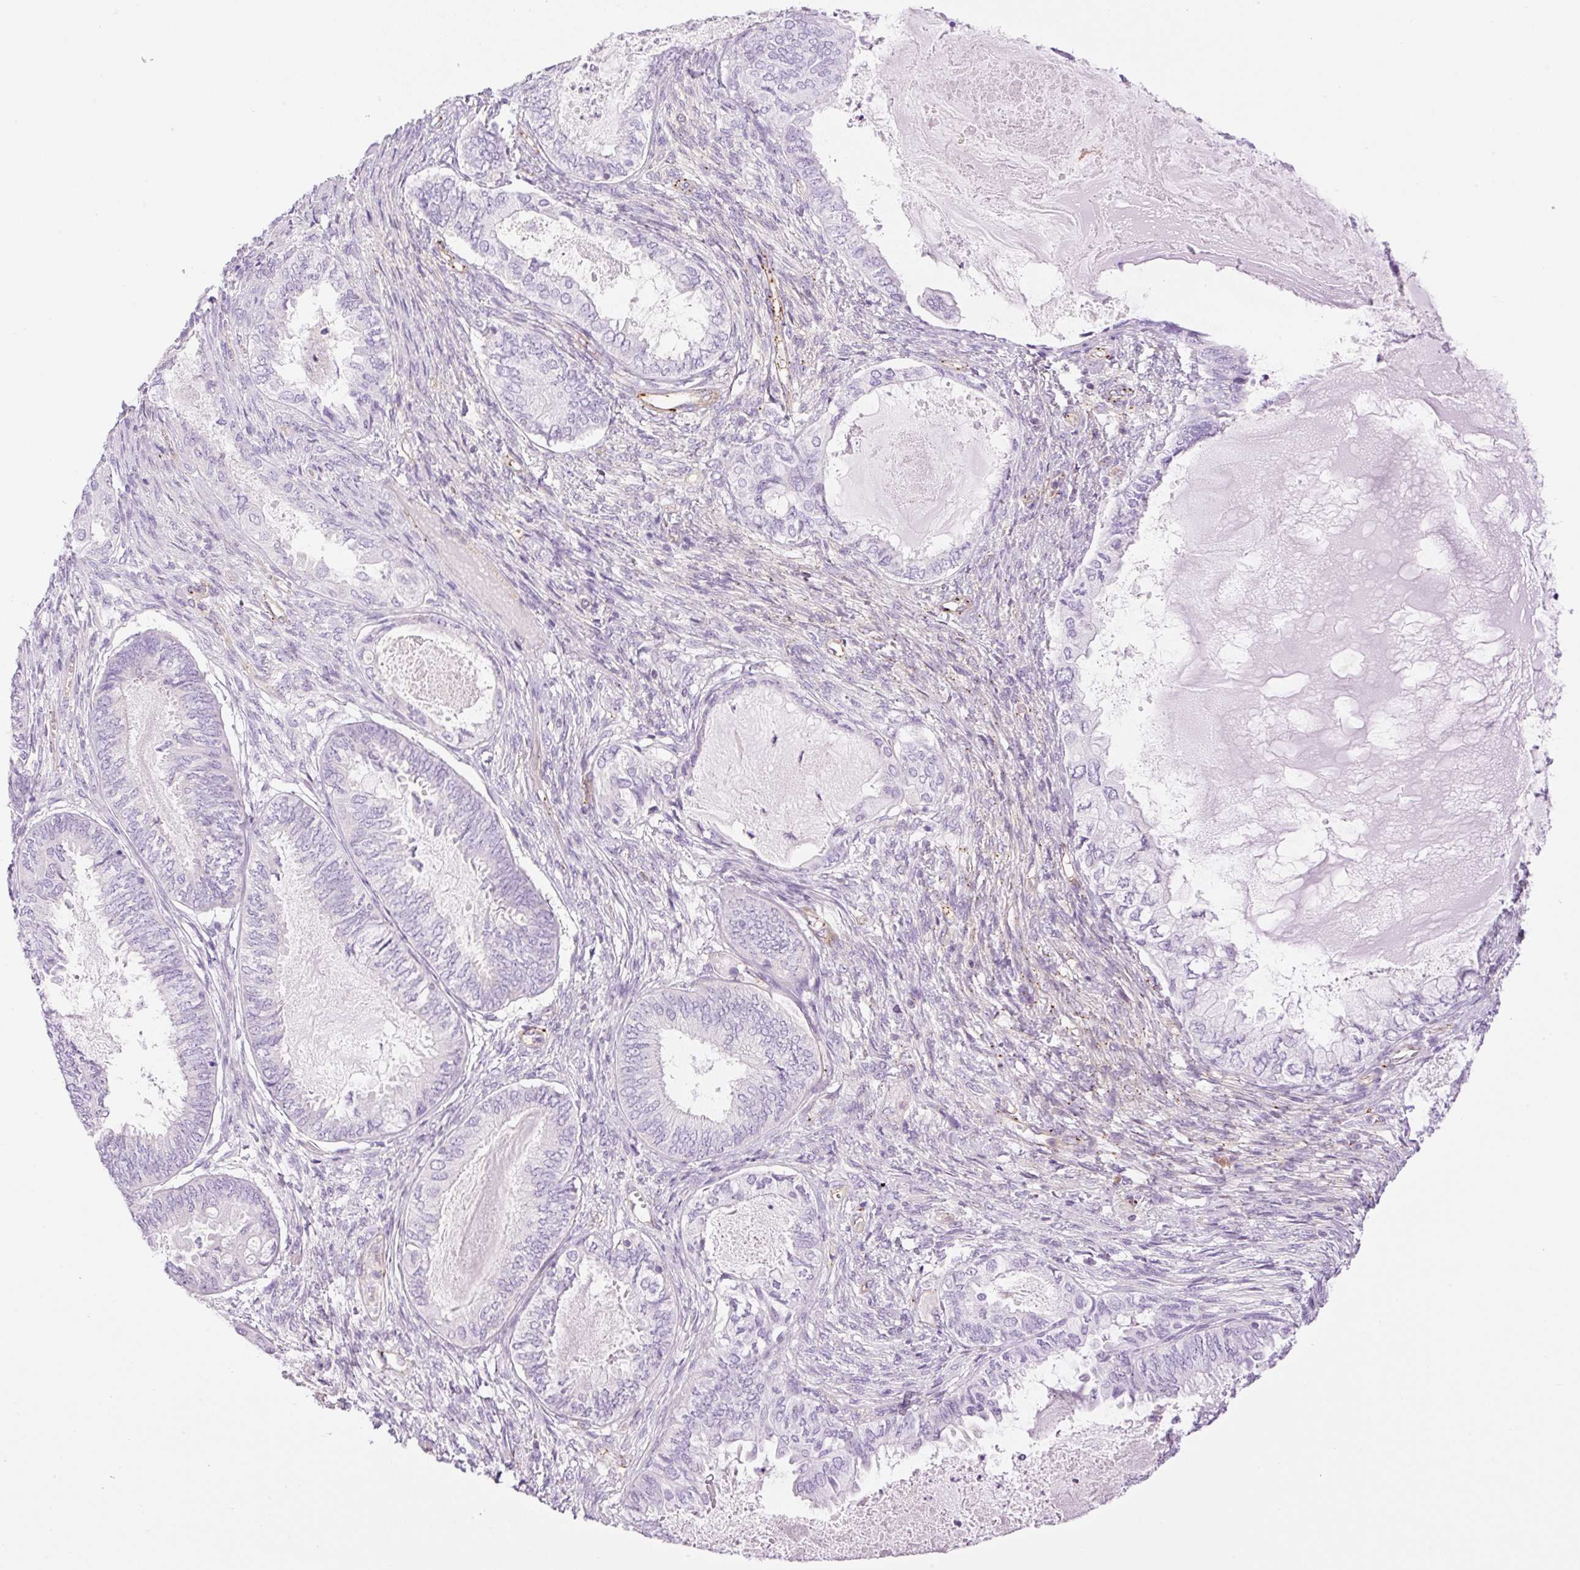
{"staining": {"intensity": "negative", "quantity": "none", "location": "none"}, "tissue": "ovarian cancer", "cell_type": "Tumor cells", "image_type": "cancer", "snomed": [{"axis": "morphology", "description": "Carcinoma, endometroid"}, {"axis": "topography", "description": "Ovary"}], "caption": "IHC of human ovarian cancer exhibits no positivity in tumor cells. Brightfield microscopy of immunohistochemistry (IHC) stained with DAB (brown) and hematoxylin (blue), captured at high magnification.", "gene": "EHD3", "patient": {"sex": "female", "age": 70}}